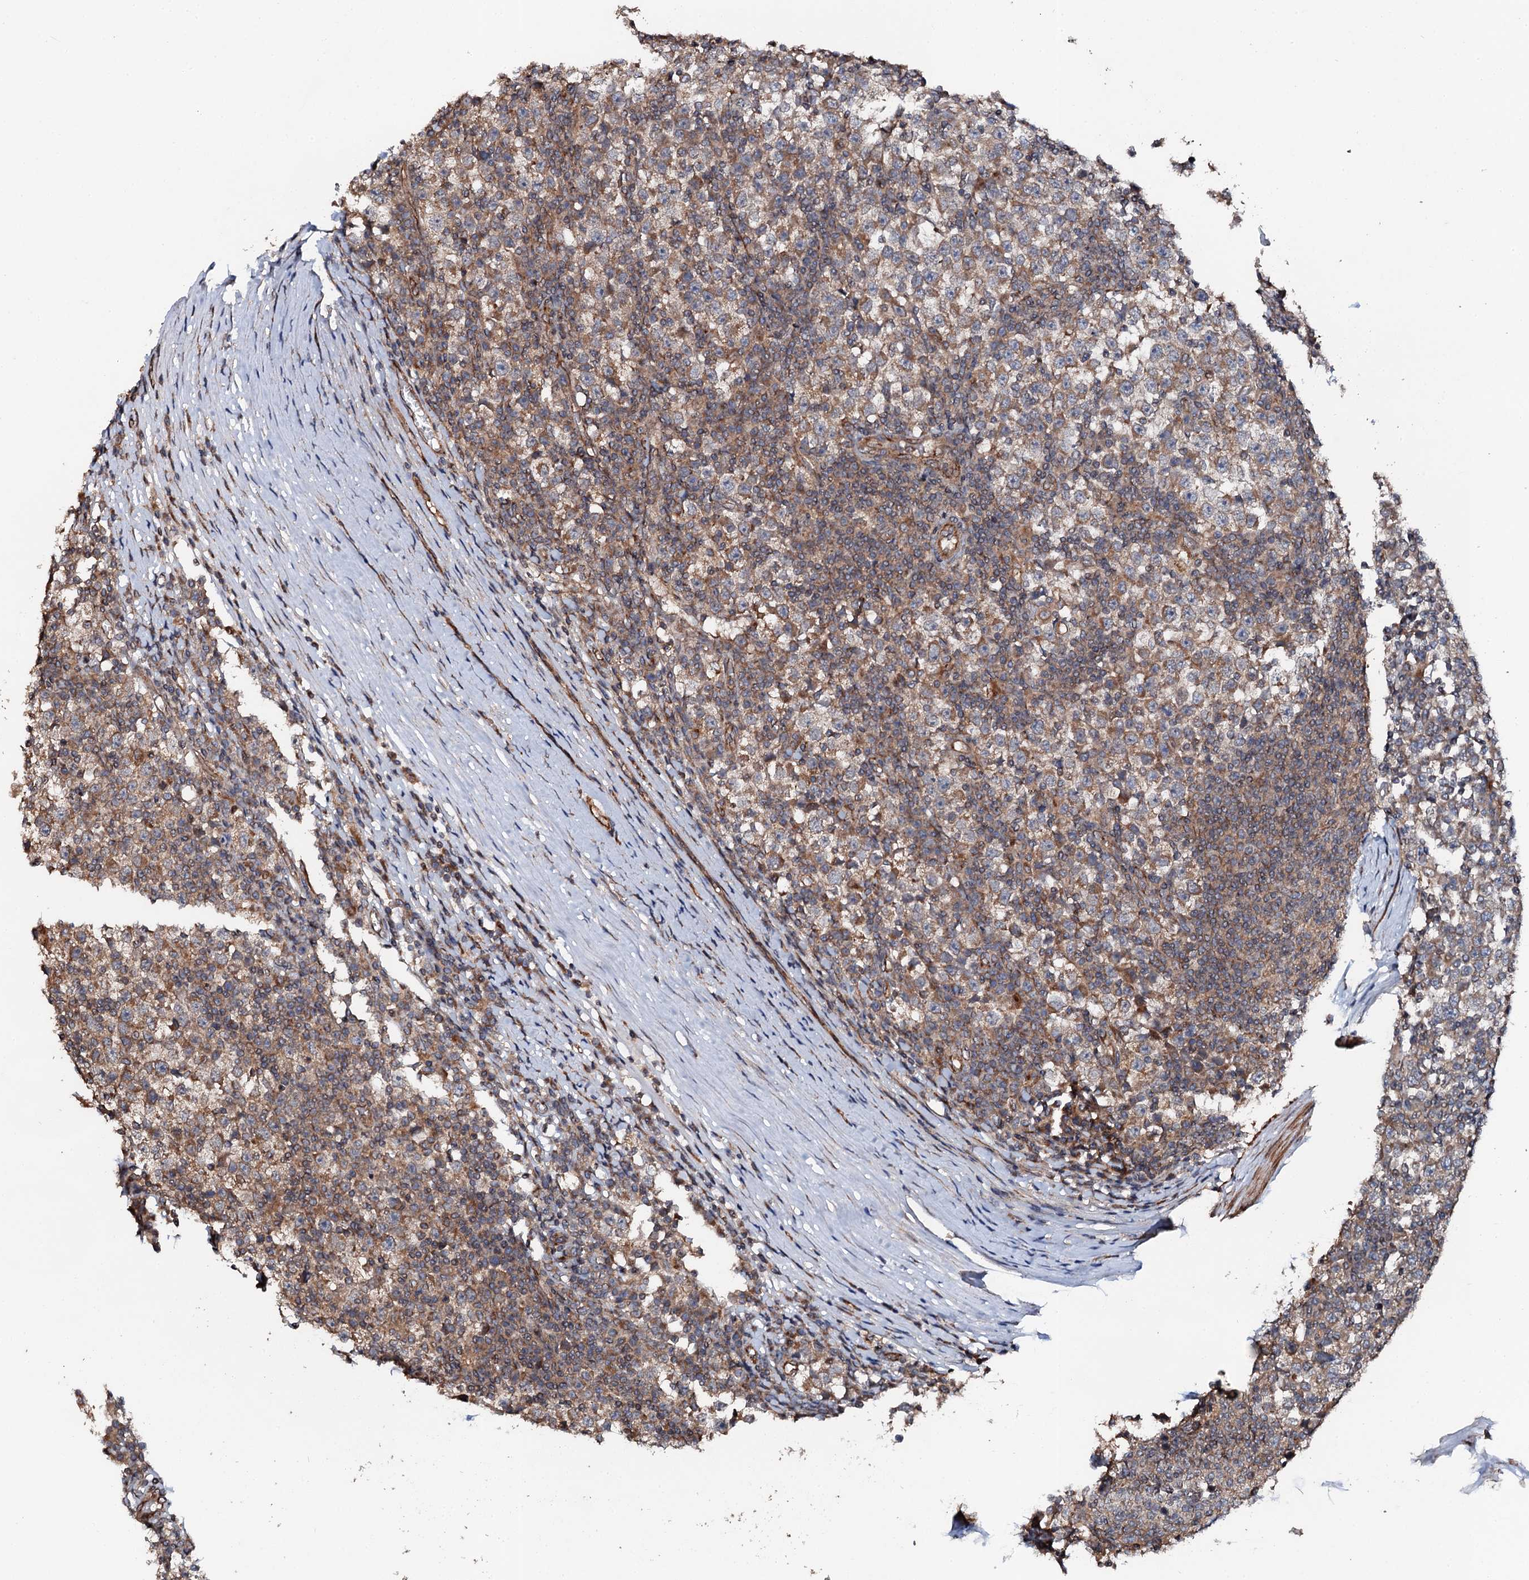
{"staining": {"intensity": "moderate", "quantity": "<25%", "location": "cytoplasmic/membranous"}, "tissue": "testis cancer", "cell_type": "Tumor cells", "image_type": "cancer", "snomed": [{"axis": "morphology", "description": "Seminoma, NOS"}, {"axis": "topography", "description": "Testis"}], "caption": "The photomicrograph displays a brown stain indicating the presence of a protein in the cytoplasmic/membranous of tumor cells in testis cancer (seminoma). (brown staining indicates protein expression, while blue staining denotes nuclei).", "gene": "GLCE", "patient": {"sex": "male", "age": 65}}